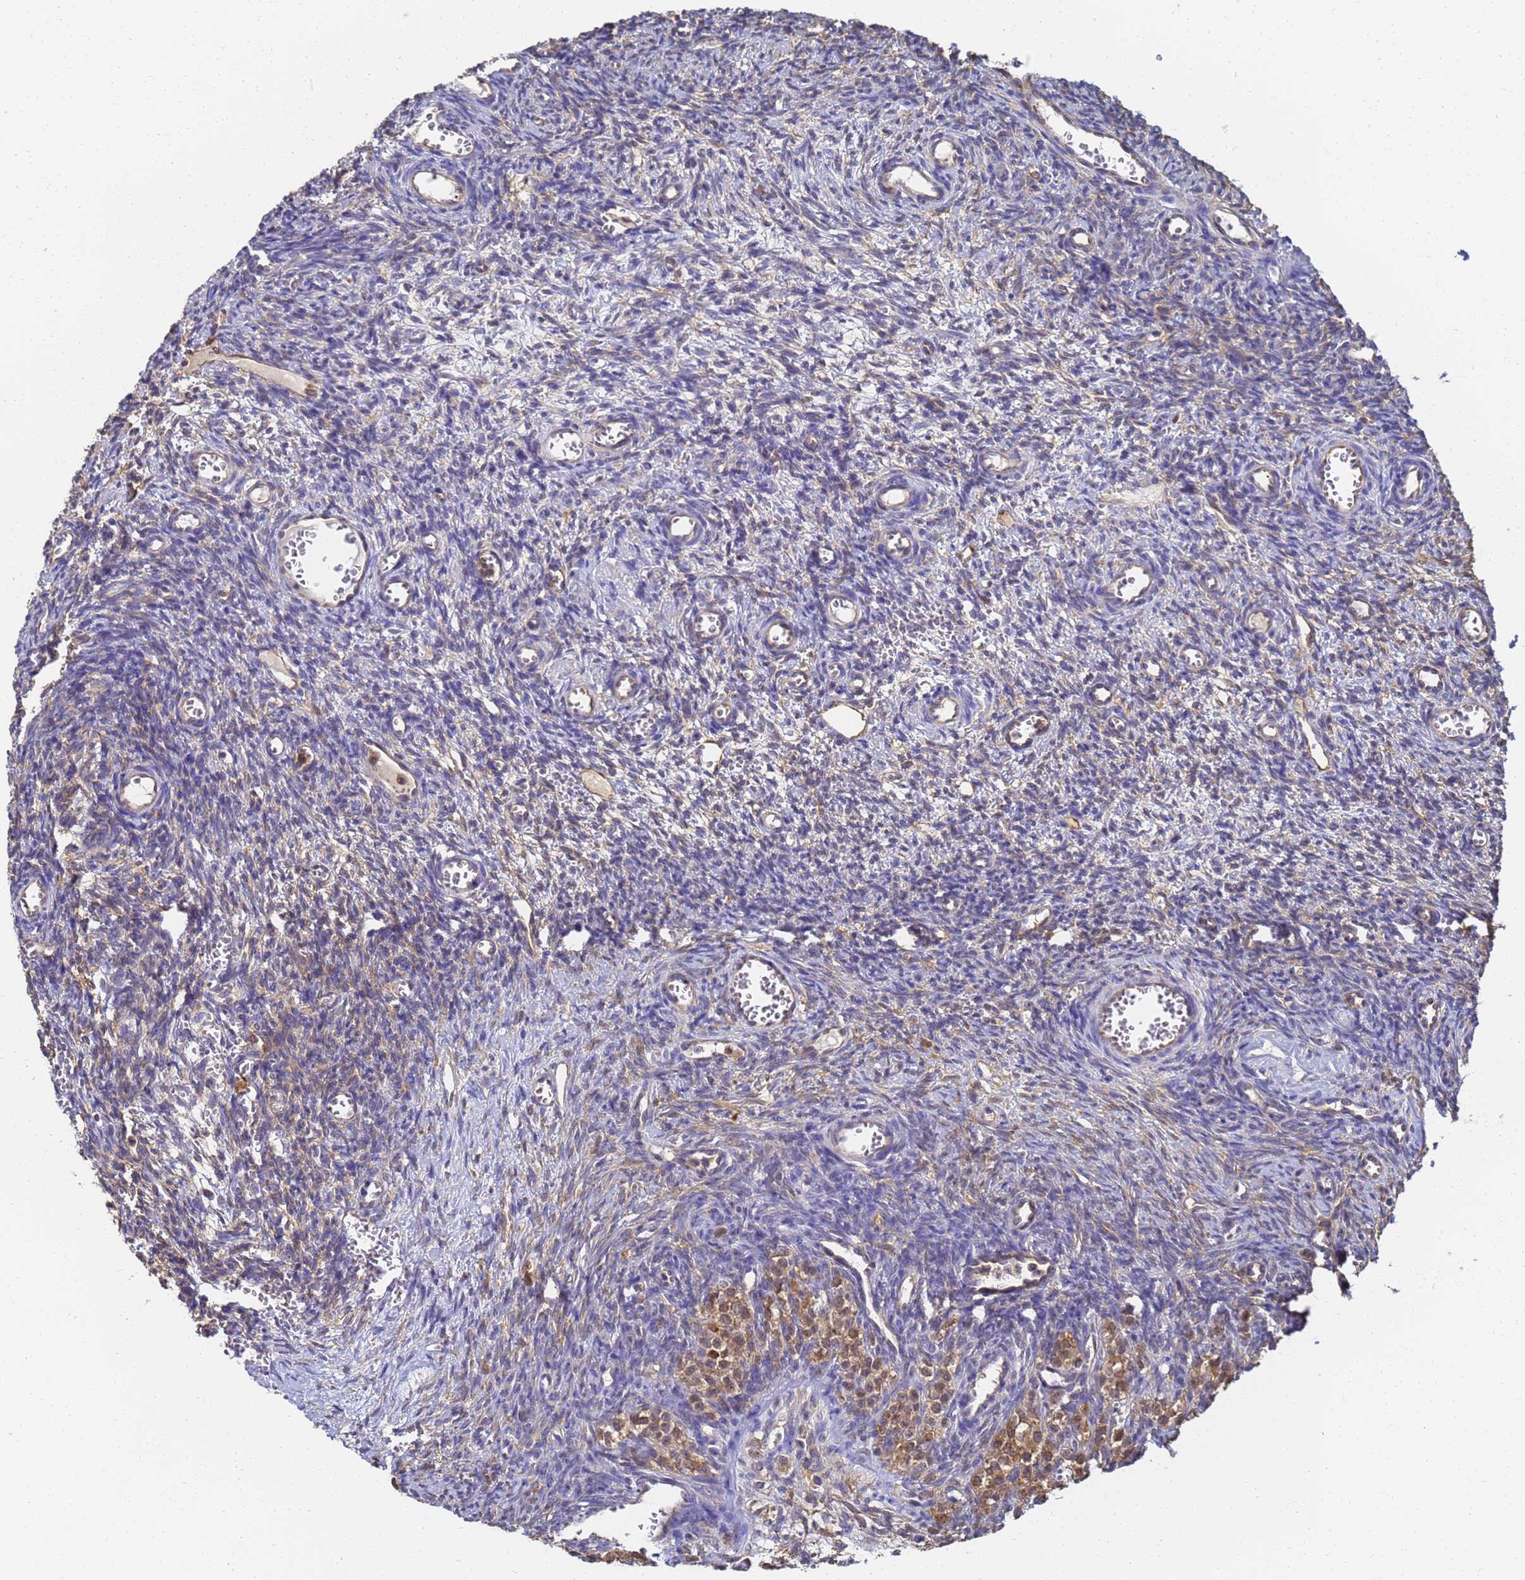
{"staining": {"intensity": "weak", "quantity": "25%-75%", "location": "cytoplasmic/membranous"}, "tissue": "ovary", "cell_type": "Ovarian stroma cells", "image_type": "normal", "snomed": [{"axis": "morphology", "description": "Normal tissue, NOS"}, {"axis": "topography", "description": "Ovary"}], "caption": "Immunohistochemistry (IHC) histopathology image of benign ovary: human ovary stained using IHC demonstrates low levels of weak protein expression localized specifically in the cytoplasmic/membranous of ovarian stroma cells, appearing as a cytoplasmic/membranous brown color.", "gene": "NME1", "patient": {"sex": "female", "age": 39}}